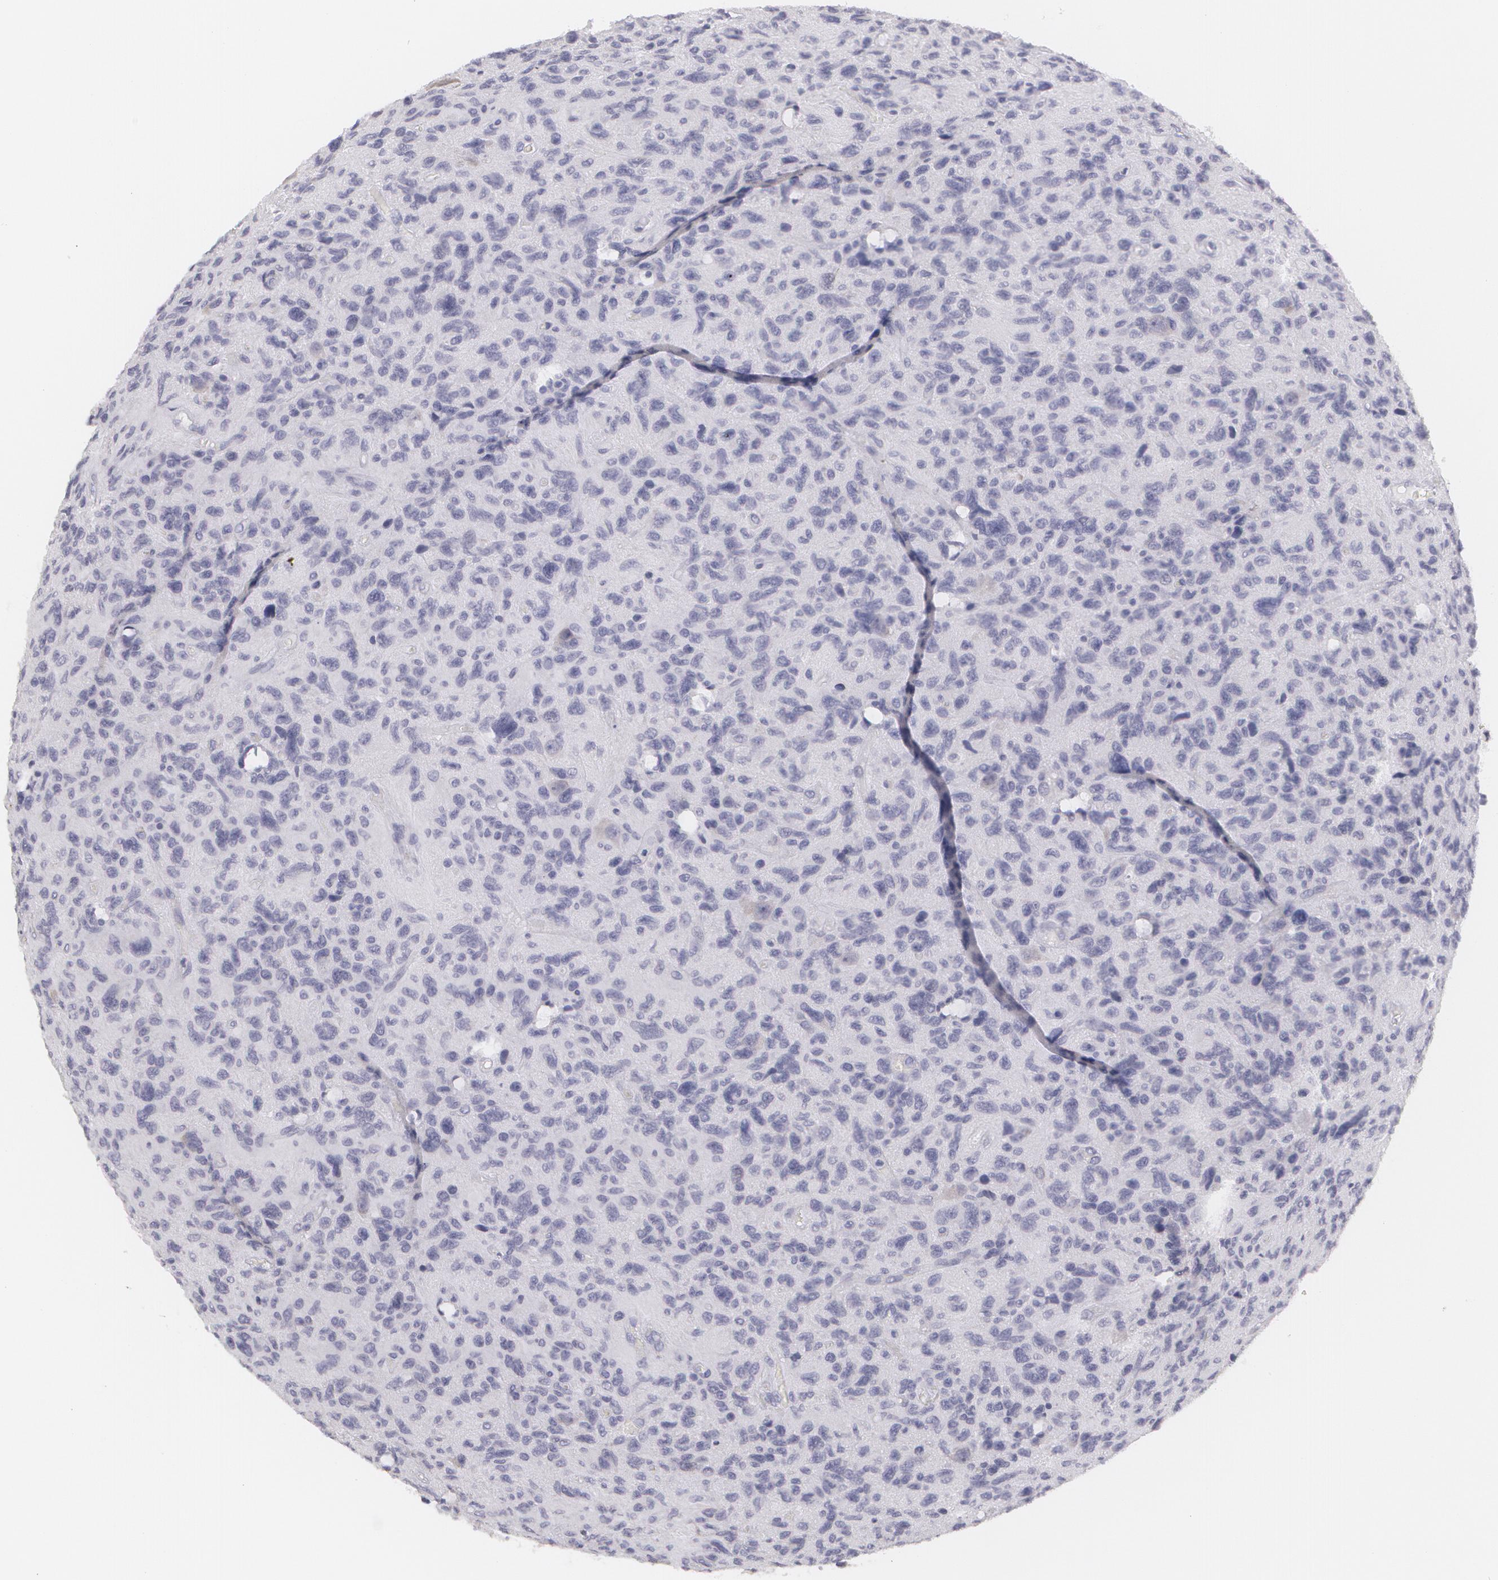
{"staining": {"intensity": "negative", "quantity": "none", "location": "none"}, "tissue": "glioma", "cell_type": "Tumor cells", "image_type": "cancer", "snomed": [{"axis": "morphology", "description": "Glioma, malignant, High grade"}, {"axis": "topography", "description": "Brain"}], "caption": "Tumor cells are negative for brown protein staining in glioma.", "gene": "MBNL3", "patient": {"sex": "female", "age": 60}}